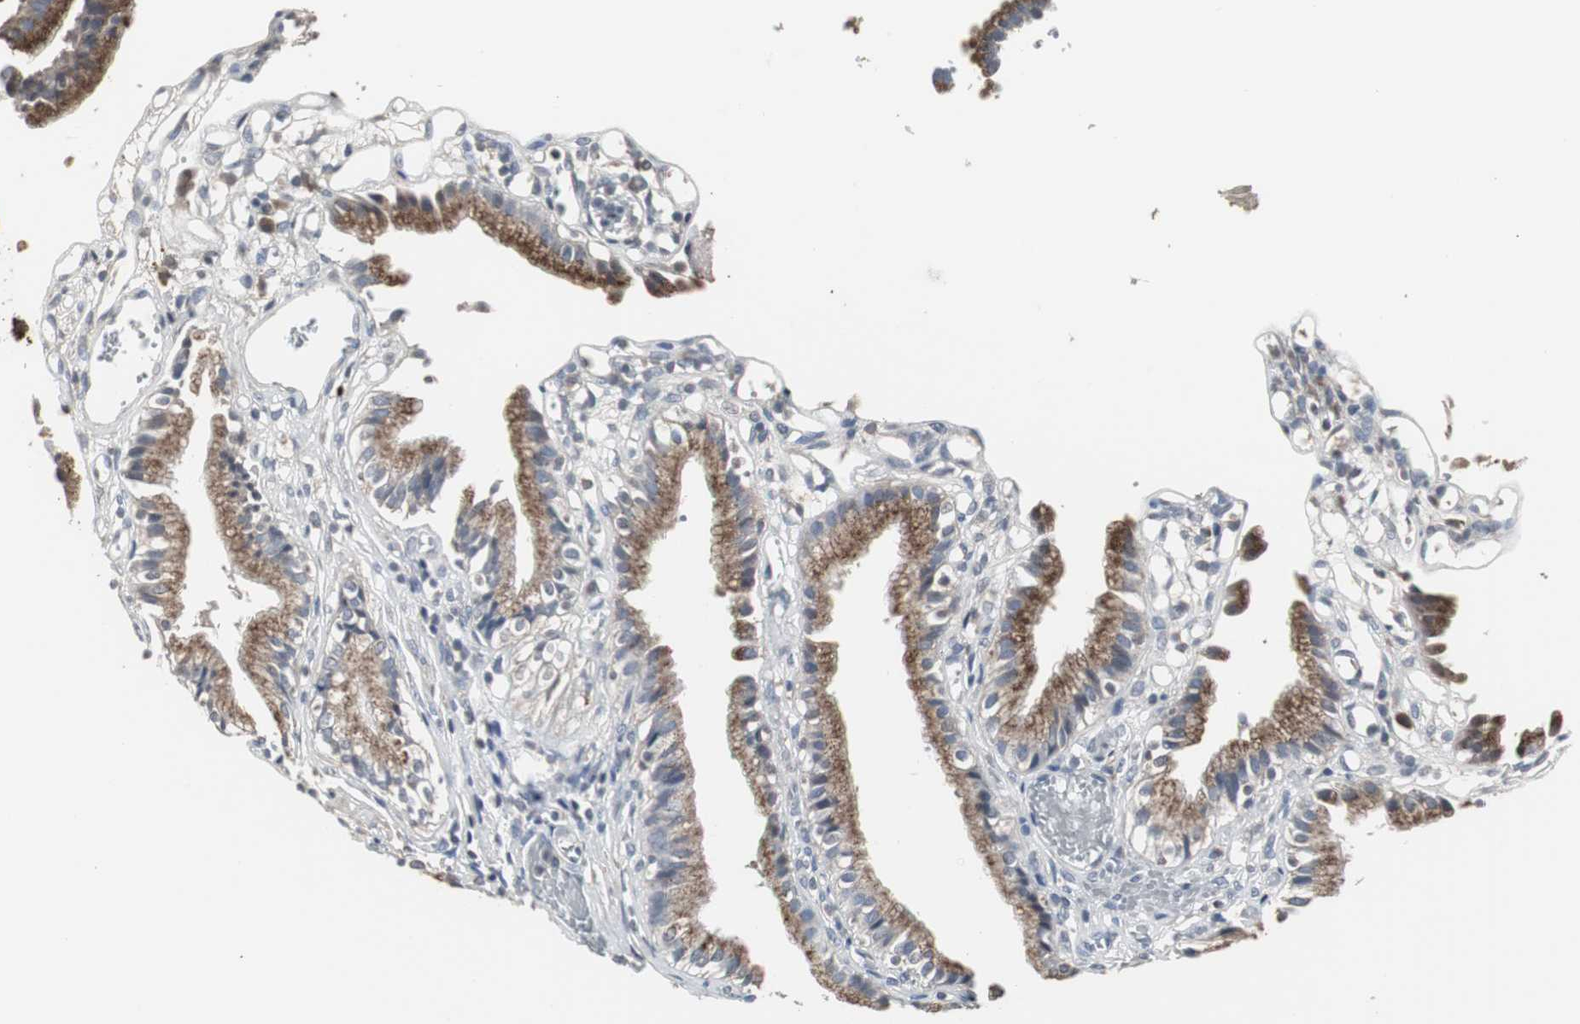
{"staining": {"intensity": "moderate", "quantity": ">75%", "location": "cytoplasmic/membranous"}, "tissue": "gallbladder", "cell_type": "Glandular cells", "image_type": "normal", "snomed": [{"axis": "morphology", "description": "Normal tissue, NOS"}, {"axis": "topography", "description": "Gallbladder"}], "caption": "Immunohistochemical staining of unremarkable human gallbladder exhibits >75% levels of moderate cytoplasmic/membranous protein staining in approximately >75% of glandular cells. Ihc stains the protein in brown and the nuclei are stained blue.", "gene": "ACAA1", "patient": {"sex": "male", "age": 65}}